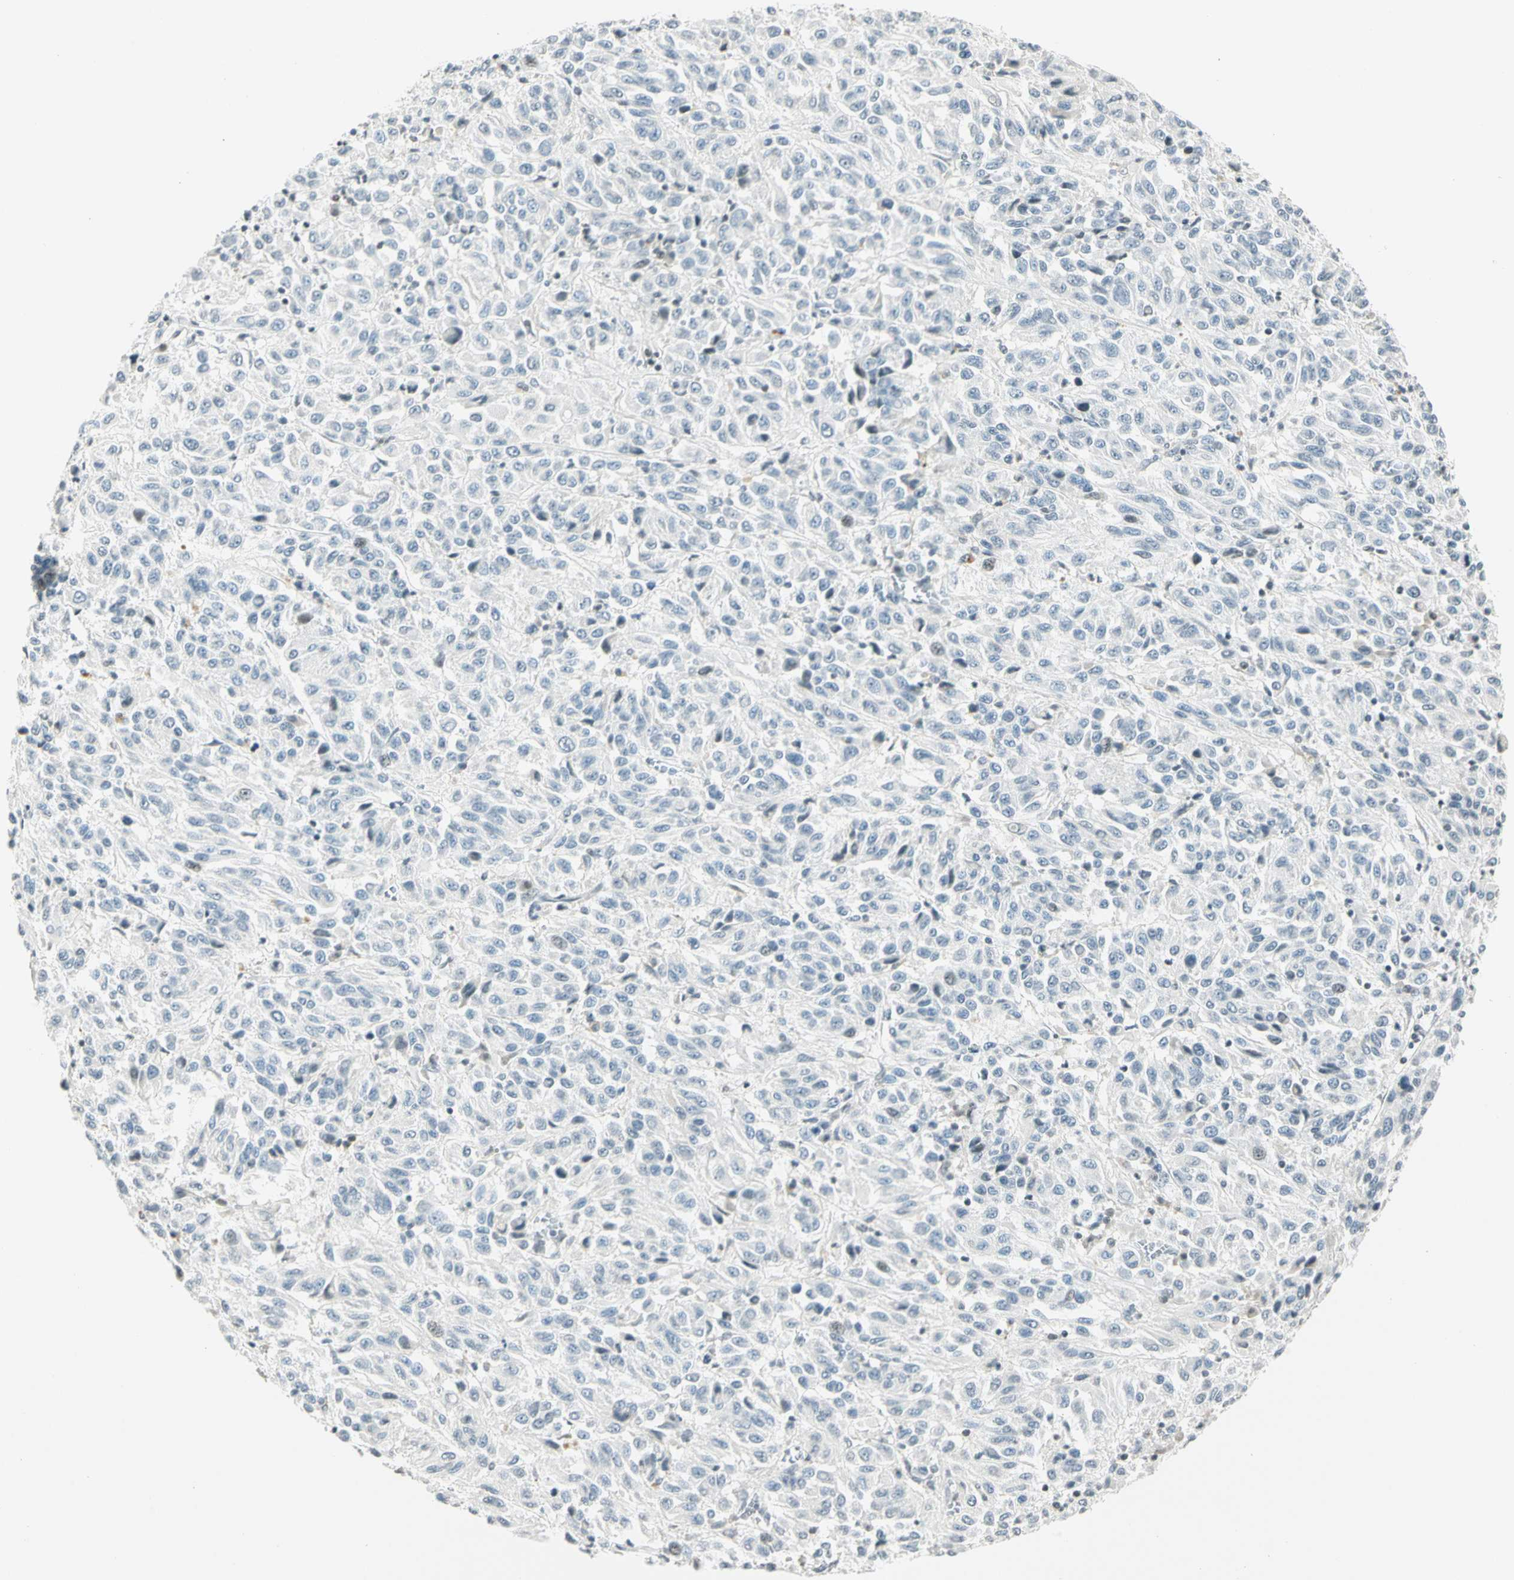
{"staining": {"intensity": "weak", "quantity": "<25%", "location": "nuclear"}, "tissue": "melanoma", "cell_type": "Tumor cells", "image_type": "cancer", "snomed": [{"axis": "morphology", "description": "Malignant melanoma, Metastatic site"}, {"axis": "topography", "description": "Lung"}], "caption": "This is an IHC image of malignant melanoma (metastatic site). There is no staining in tumor cells.", "gene": "SMAD3", "patient": {"sex": "male", "age": 64}}